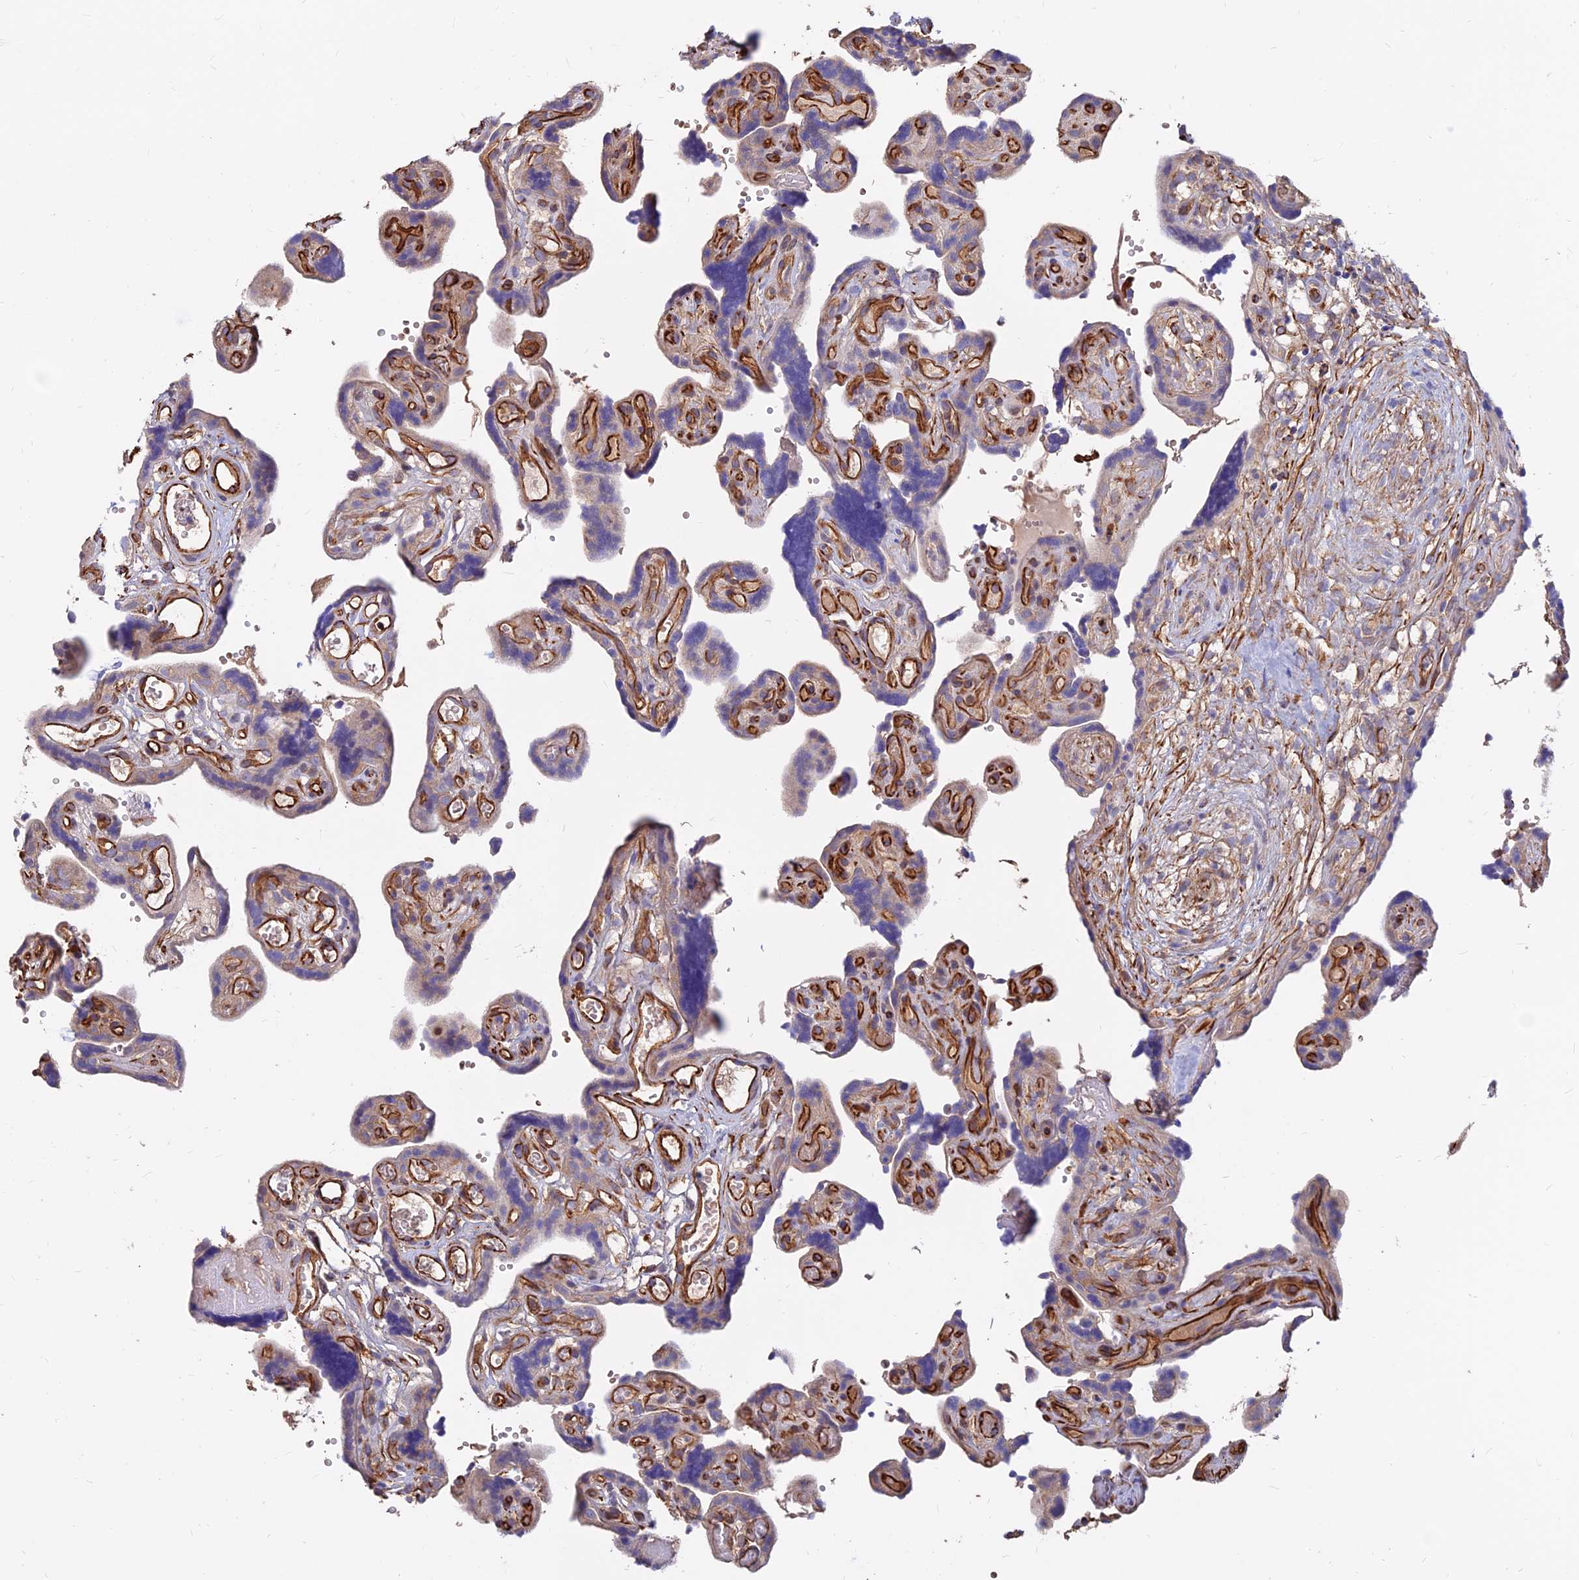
{"staining": {"intensity": "weak", "quantity": ">75%", "location": "cytoplasmic/membranous"}, "tissue": "placenta", "cell_type": "Decidual cells", "image_type": "normal", "snomed": [{"axis": "morphology", "description": "Normal tissue, NOS"}, {"axis": "topography", "description": "Placenta"}], "caption": "High-power microscopy captured an immunohistochemistry (IHC) micrograph of normal placenta, revealing weak cytoplasmic/membranous staining in about >75% of decidual cells. (DAB (3,3'-diaminobenzidine) = brown stain, brightfield microscopy at high magnification).", "gene": "CDK18", "patient": {"sex": "female", "age": 30}}